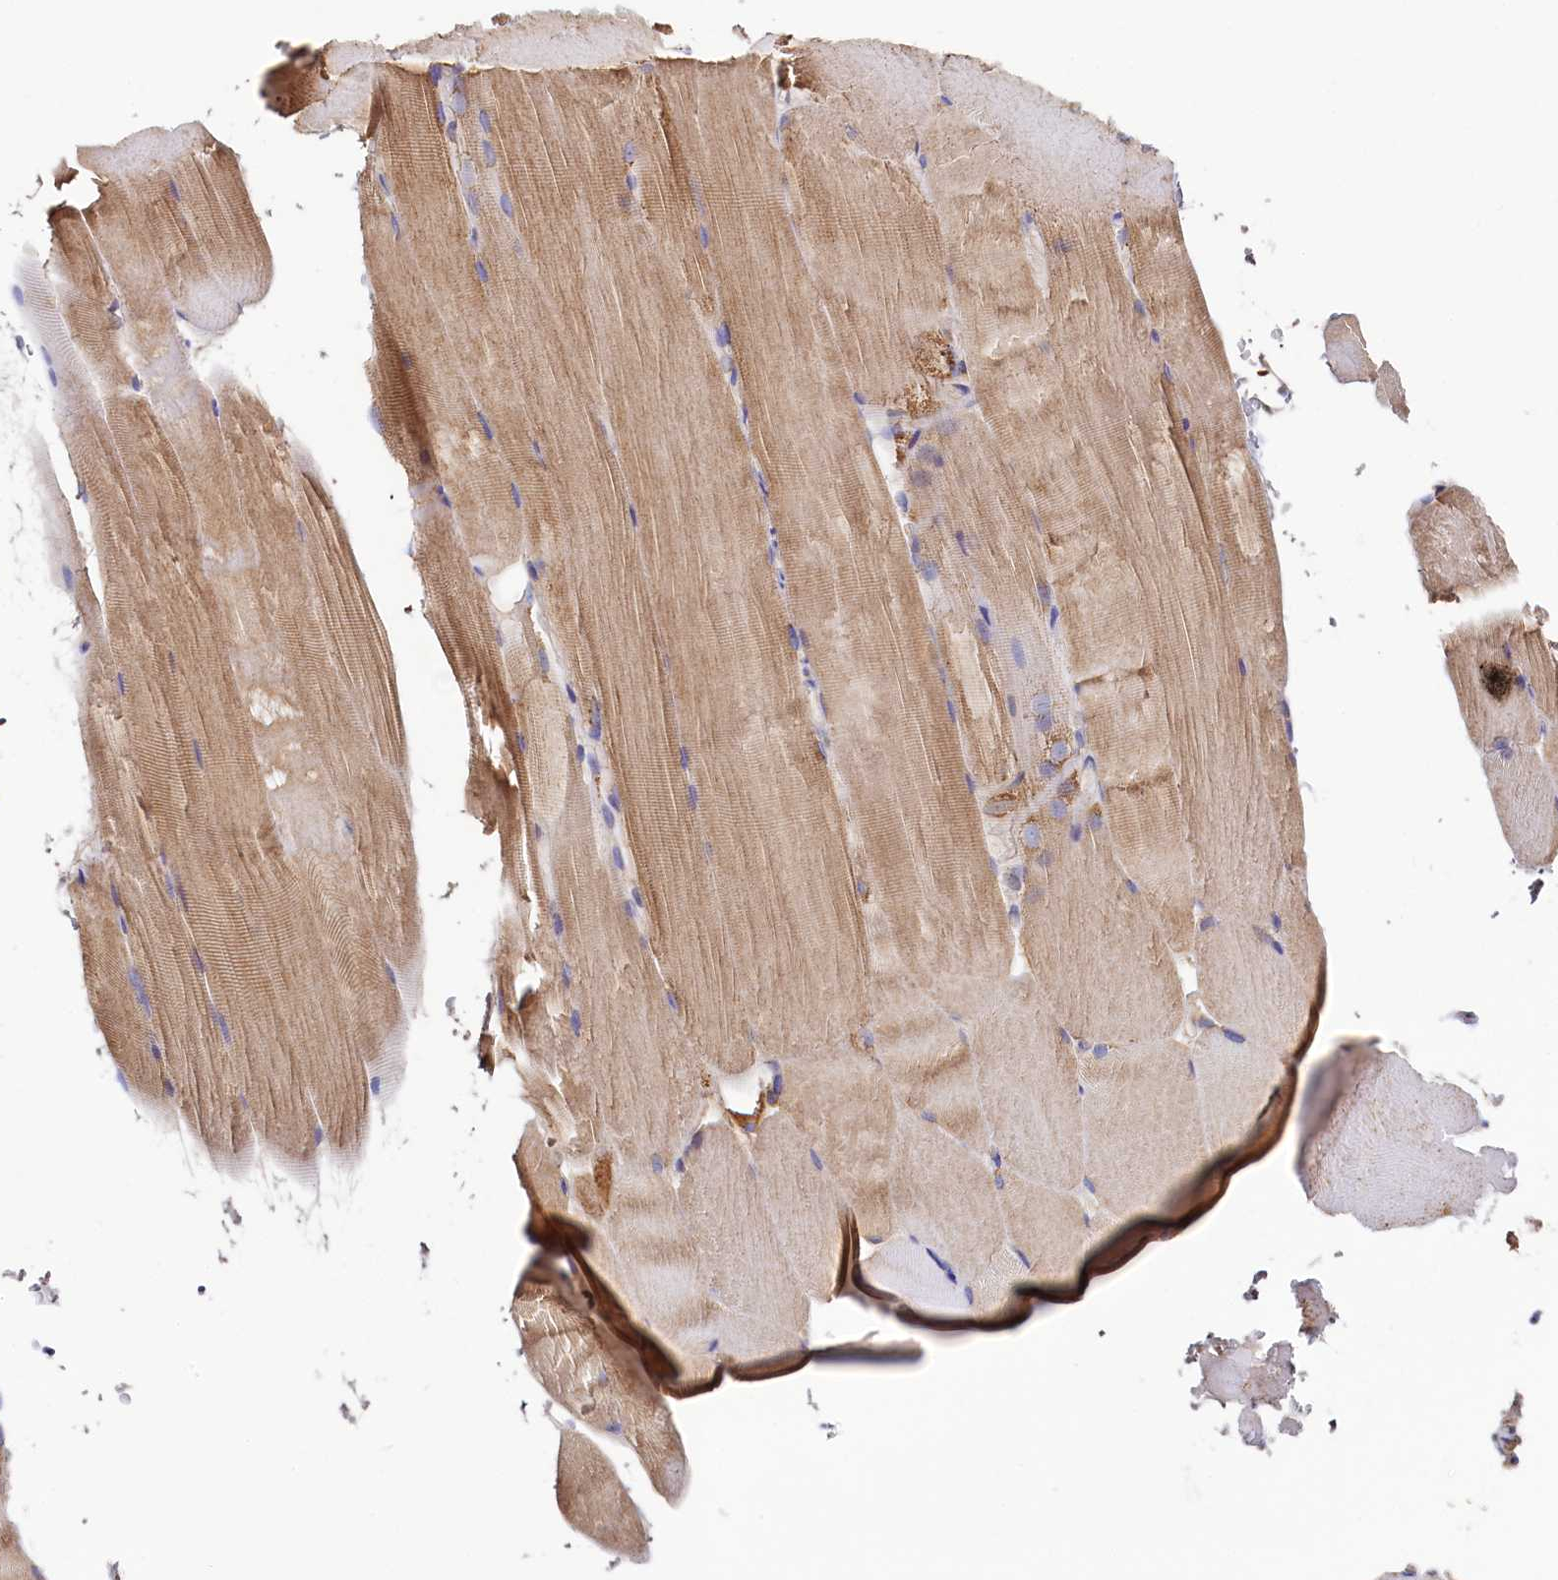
{"staining": {"intensity": "moderate", "quantity": "25%-75%", "location": "cytoplasmic/membranous"}, "tissue": "skeletal muscle", "cell_type": "Myocytes", "image_type": "normal", "snomed": [{"axis": "morphology", "description": "Normal tissue, NOS"}, {"axis": "topography", "description": "Skeletal muscle"}, {"axis": "topography", "description": "Parathyroid gland"}], "caption": "High-power microscopy captured an immunohistochemistry image of benign skeletal muscle, revealing moderate cytoplasmic/membranous positivity in approximately 25%-75% of myocytes.", "gene": "NUDT15", "patient": {"sex": "female", "age": 37}}